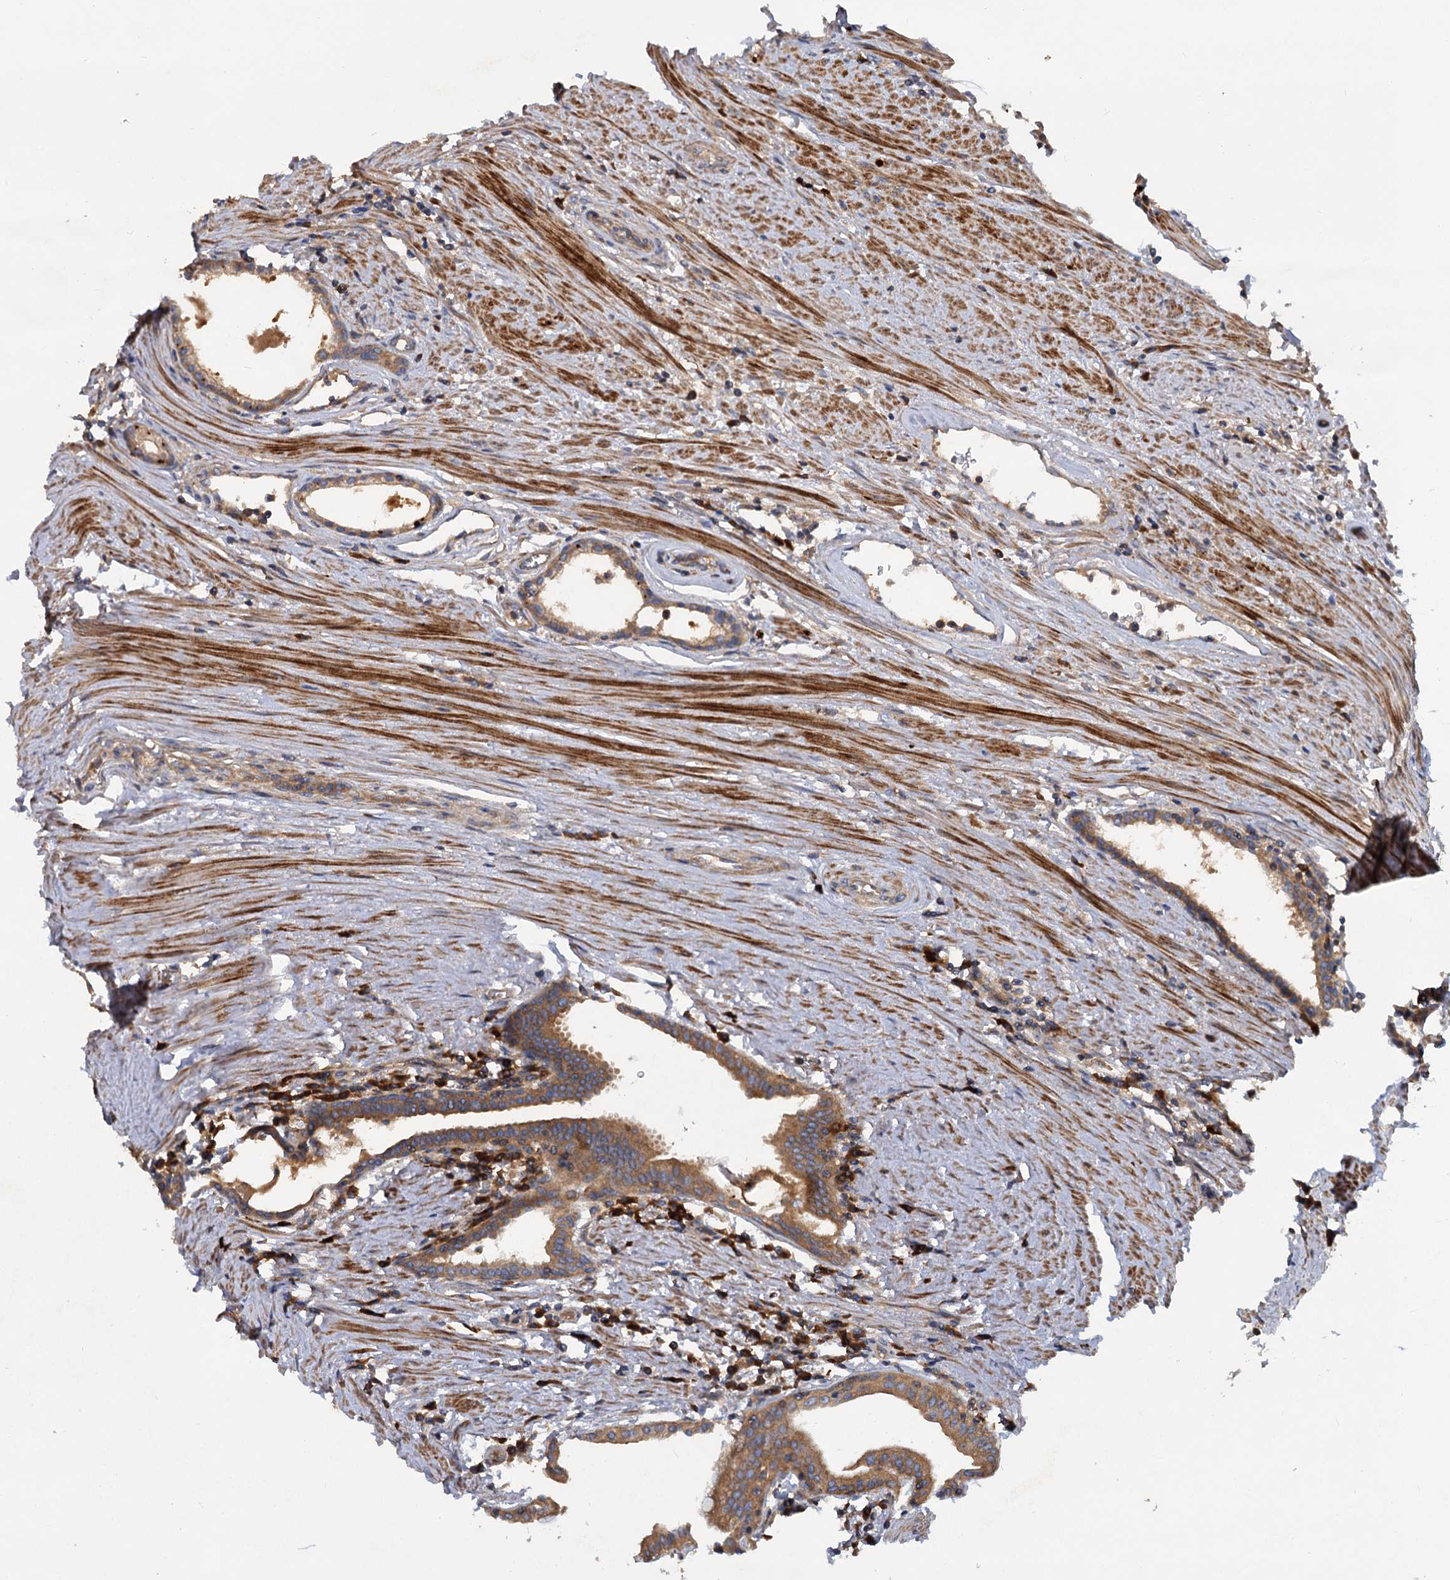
{"staining": {"intensity": "moderate", "quantity": "25%-75%", "location": "cytoplasmic/membranous"}, "tissue": "prostate cancer", "cell_type": "Tumor cells", "image_type": "cancer", "snomed": [{"axis": "morphology", "description": "Adenocarcinoma, High grade"}, {"axis": "topography", "description": "Prostate"}], "caption": "Tumor cells reveal moderate cytoplasmic/membranous staining in approximately 25%-75% of cells in prostate cancer (high-grade adenocarcinoma).", "gene": "ALKBH7", "patient": {"sex": "male", "age": 68}}